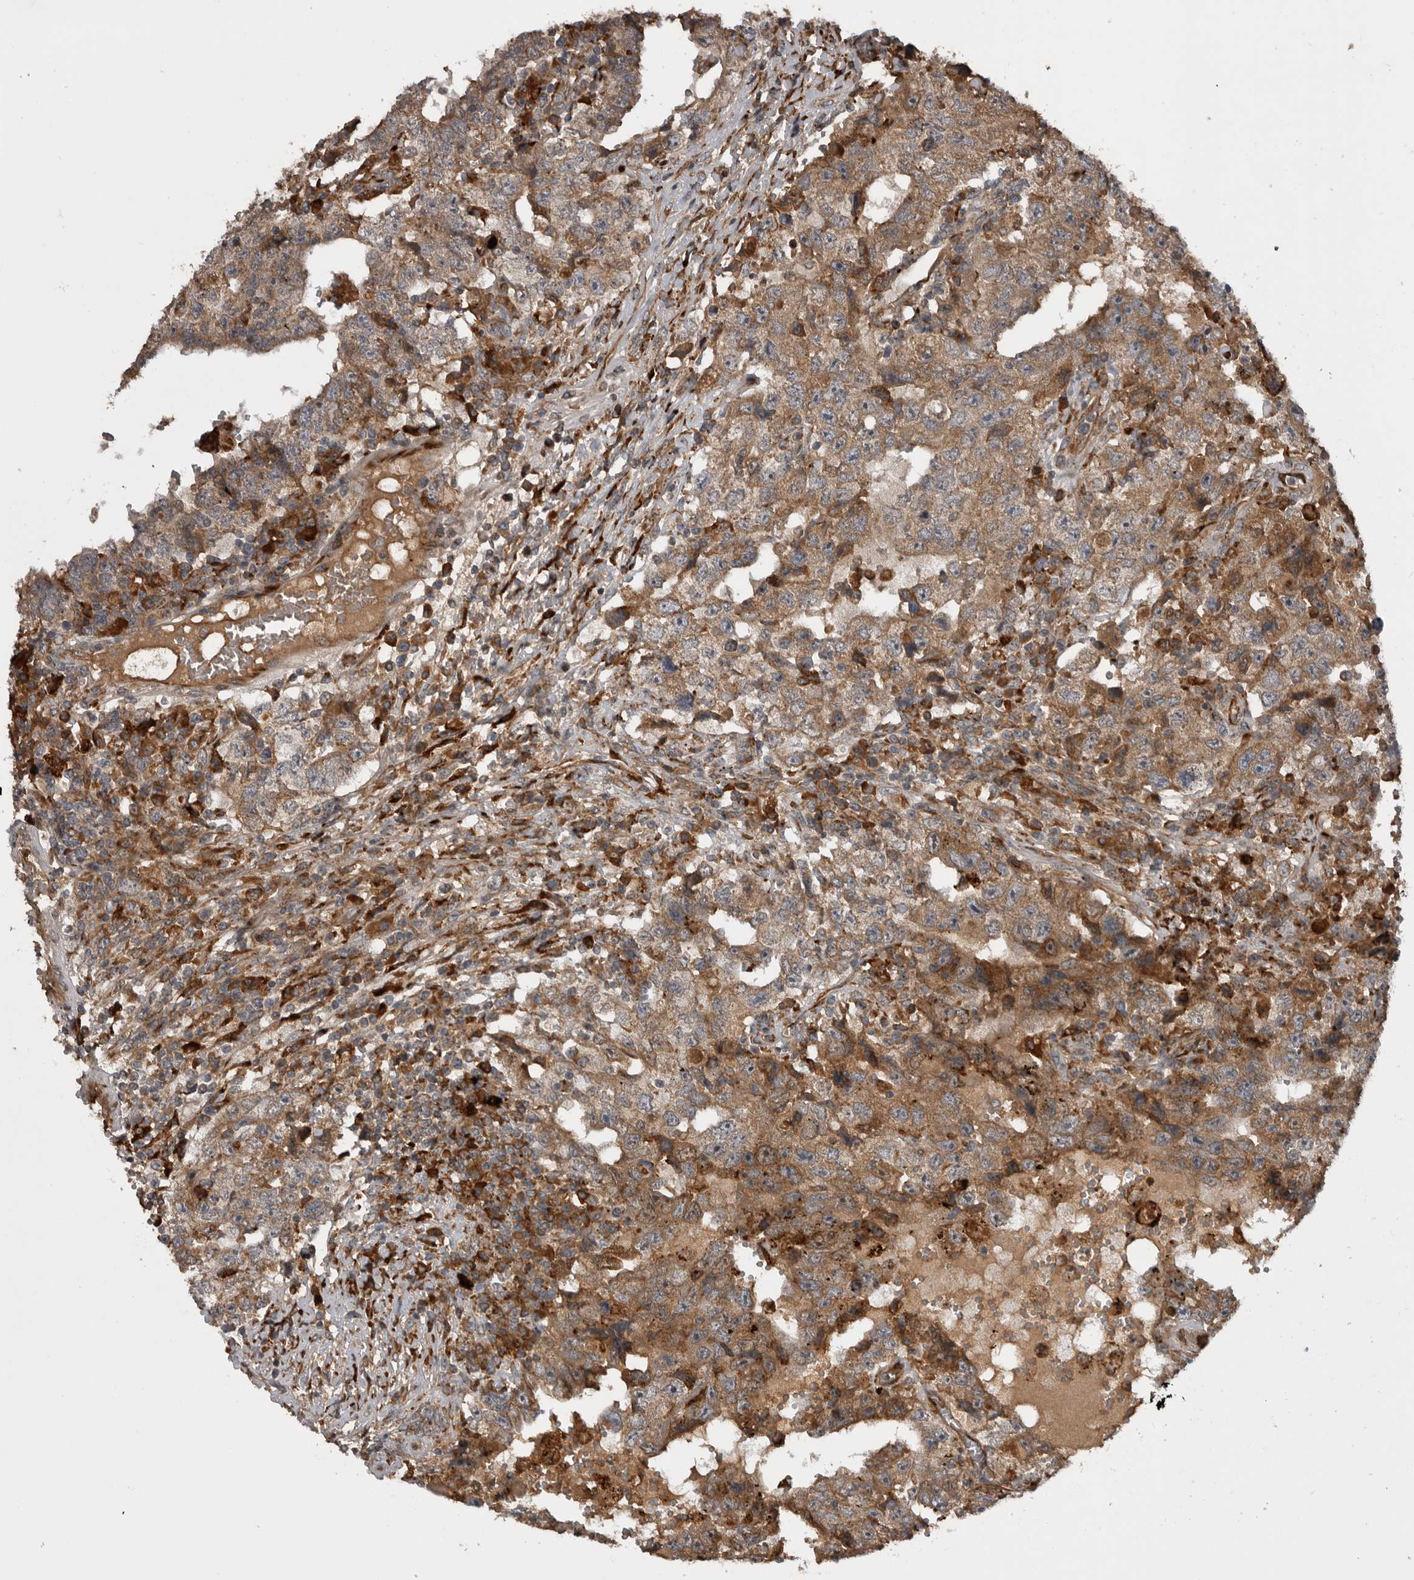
{"staining": {"intensity": "moderate", "quantity": ">75%", "location": "cytoplasmic/membranous"}, "tissue": "testis cancer", "cell_type": "Tumor cells", "image_type": "cancer", "snomed": [{"axis": "morphology", "description": "Carcinoma, Embryonal, NOS"}, {"axis": "topography", "description": "Testis"}], "caption": "DAB (3,3'-diaminobenzidine) immunohistochemical staining of human testis embryonal carcinoma exhibits moderate cytoplasmic/membranous protein expression in approximately >75% of tumor cells. The protein of interest is shown in brown color, while the nuclei are stained blue.", "gene": "RAB3GAP2", "patient": {"sex": "male", "age": 26}}